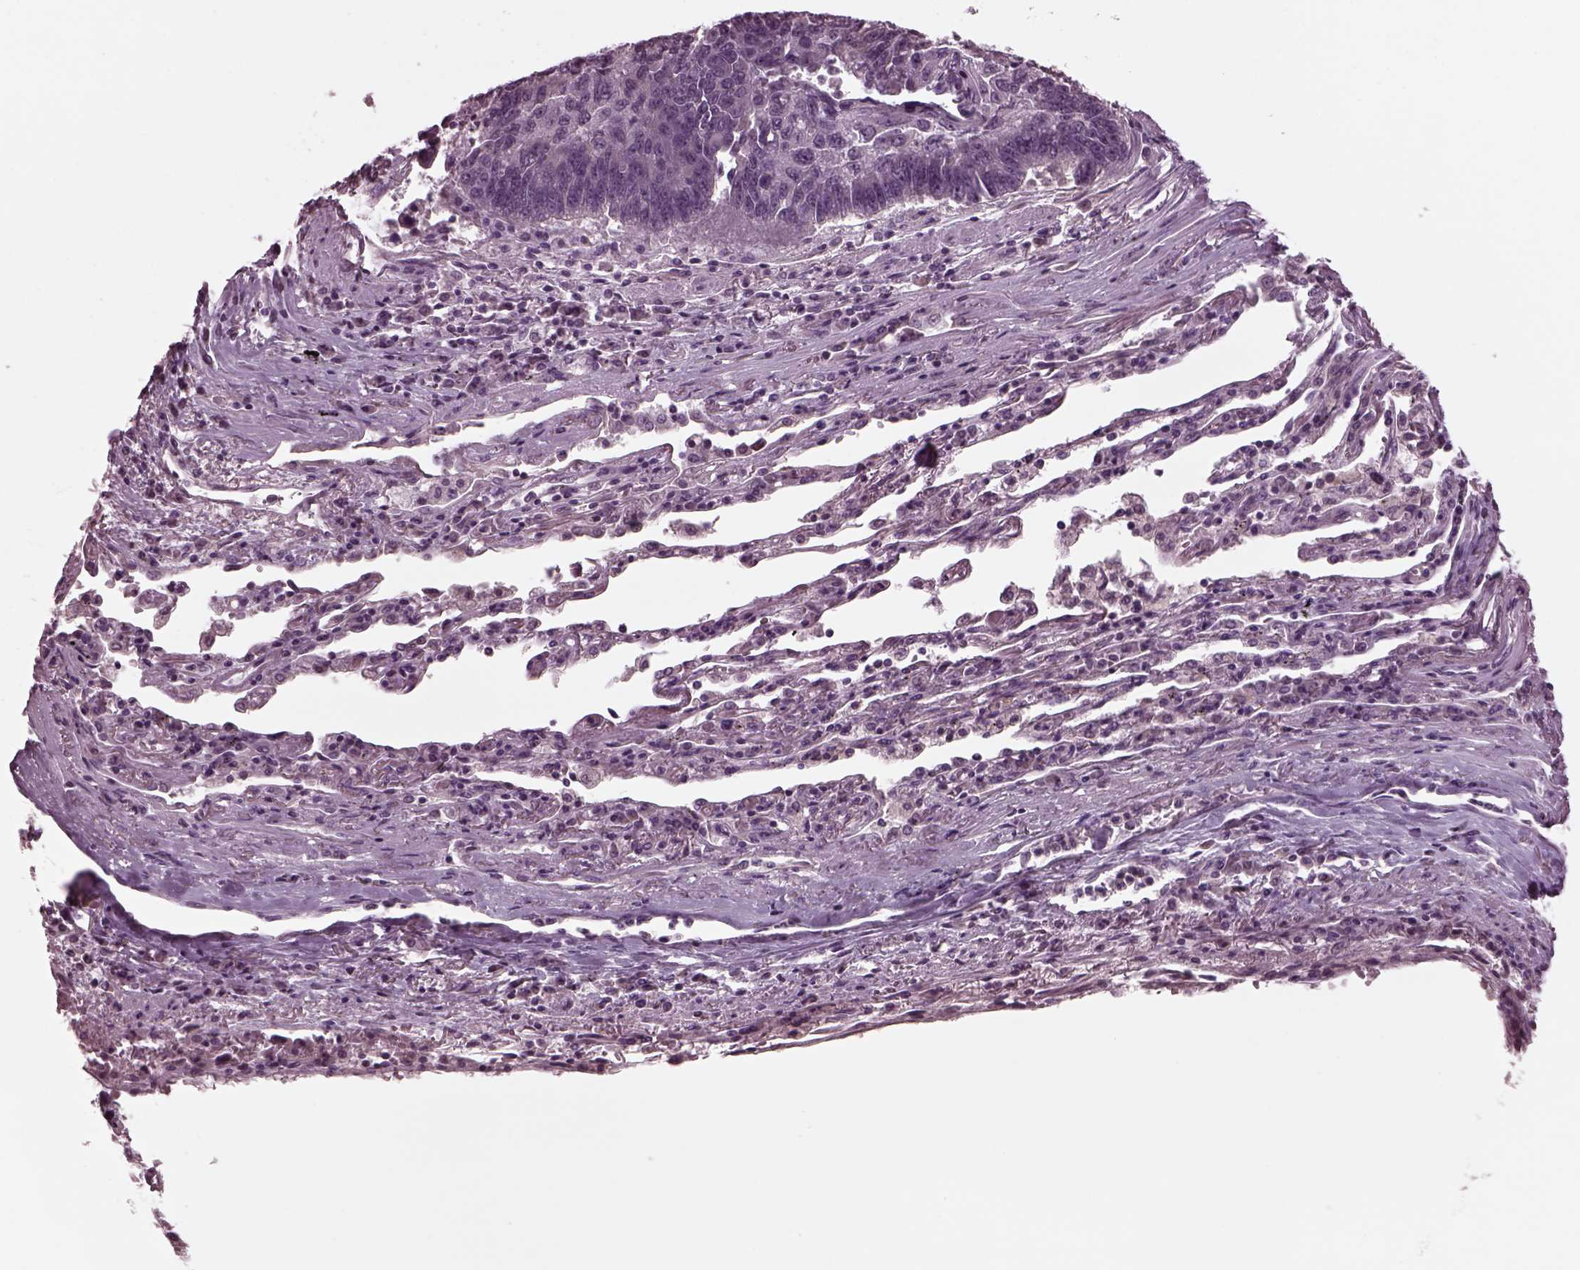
{"staining": {"intensity": "negative", "quantity": "none", "location": "none"}, "tissue": "lung cancer", "cell_type": "Tumor cells", "image_type": "cancer", "snomed": [{"axis": "morphology", "description": "Squamous cell carcinoma, NOS"}, {"axis": "topography", "description": "Lung"}], "caption": "This is an IHC histopathology image of human lung cancer. There is no expression in tumor cells.", "gene": "CLCN4", "patient": {"sex": "male", "age": 73}}